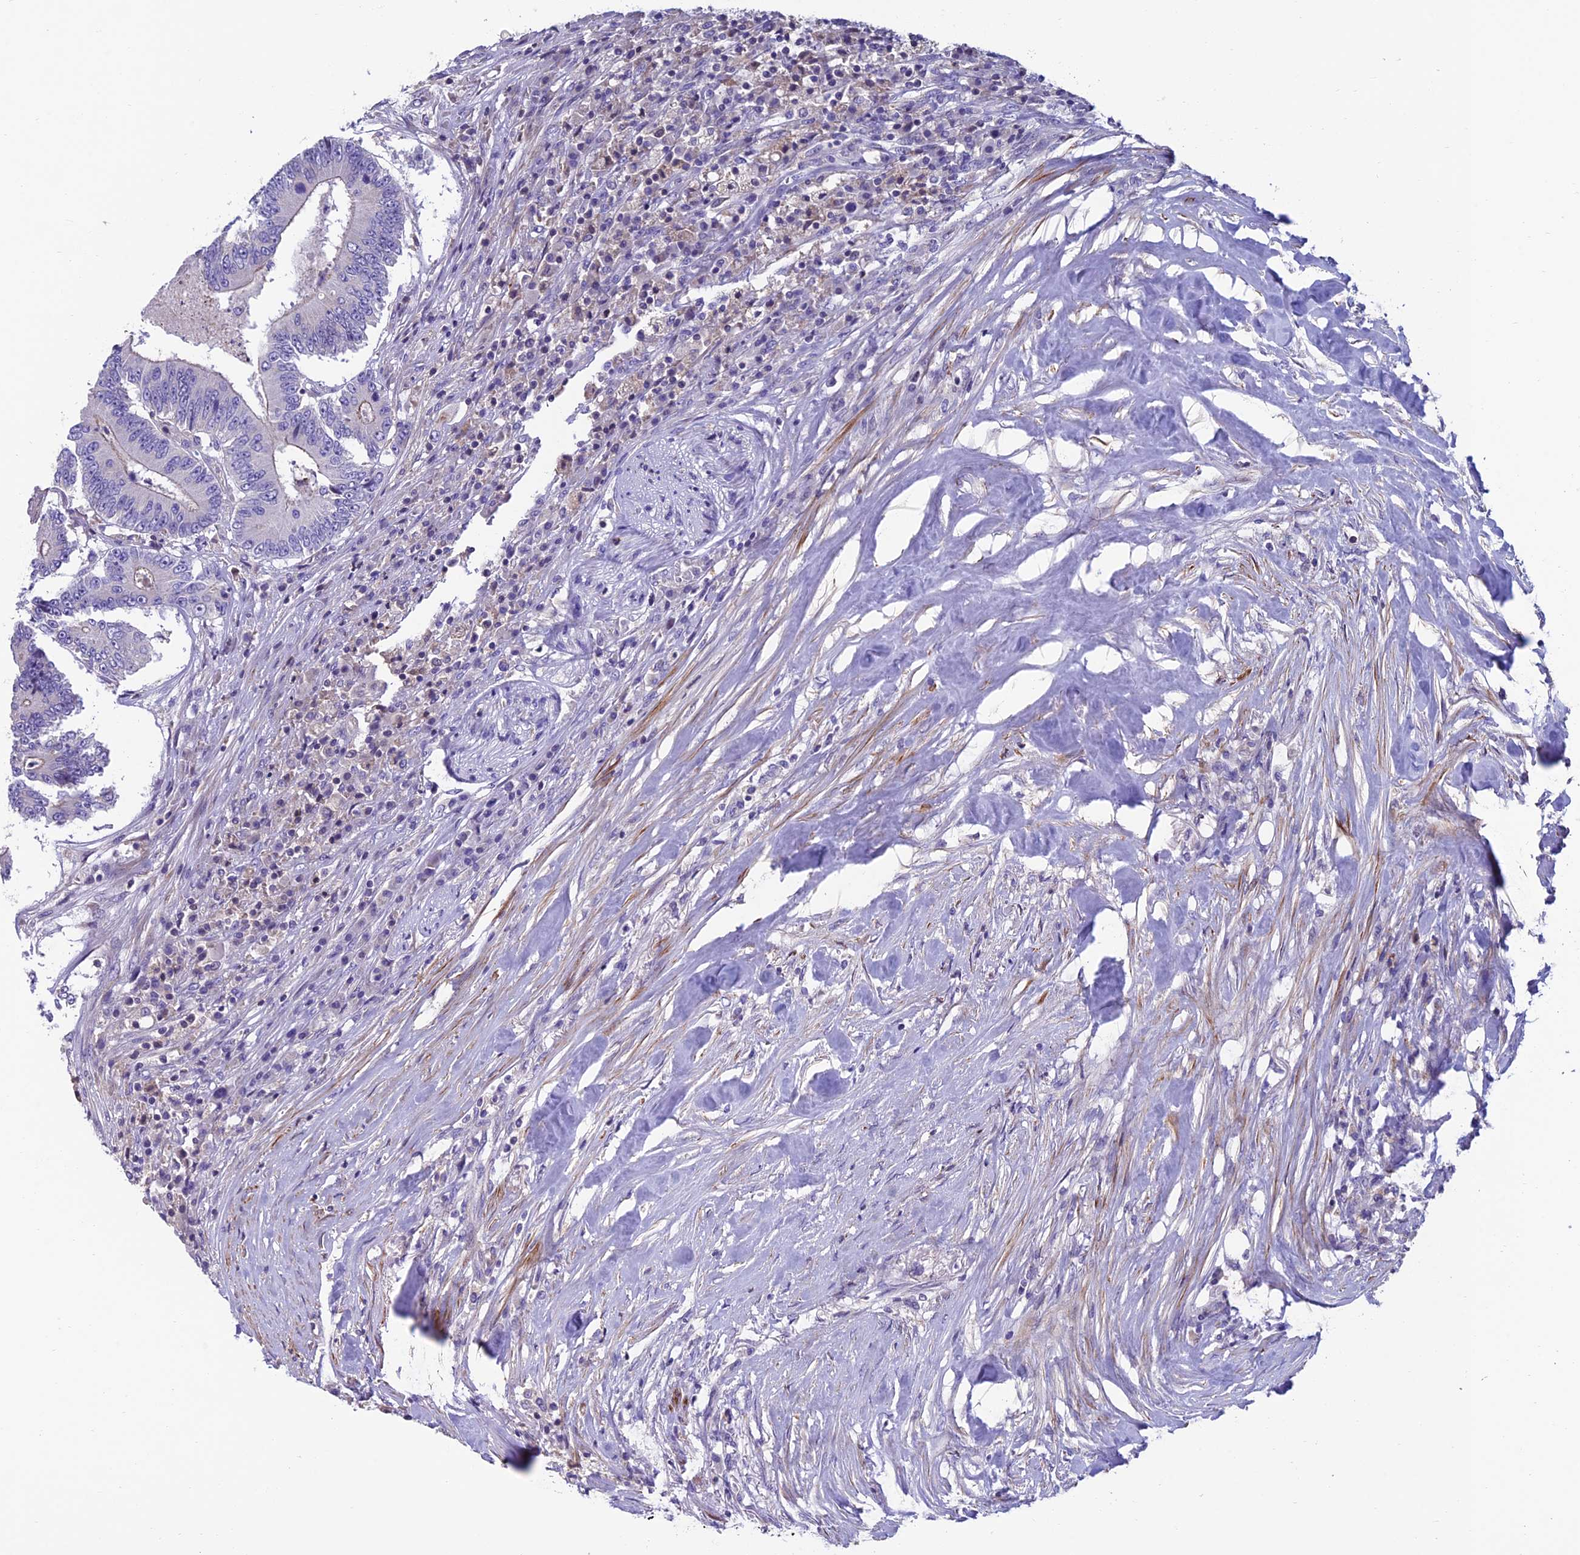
{"staining": {"intensity": "negative", "quantity": "none", "location": "none"}, "tissue": "colorectal cancer", "cell_type": "Tumor cells", "image_type": "cancer", "snomed": [{"axis": "morphology", "description": "Adenocarcinoma, NOS"}, {"axis": "topography", "description": "Colon"}], "caption": "This histopathology image is of colorectal cancer stained with IHC to label a protein in brown with the nuclei are counter-stained blue. There is no expression in tumor cells.", "gene": "FAM178B", "patient": {"sex": "male", "age": 83}}